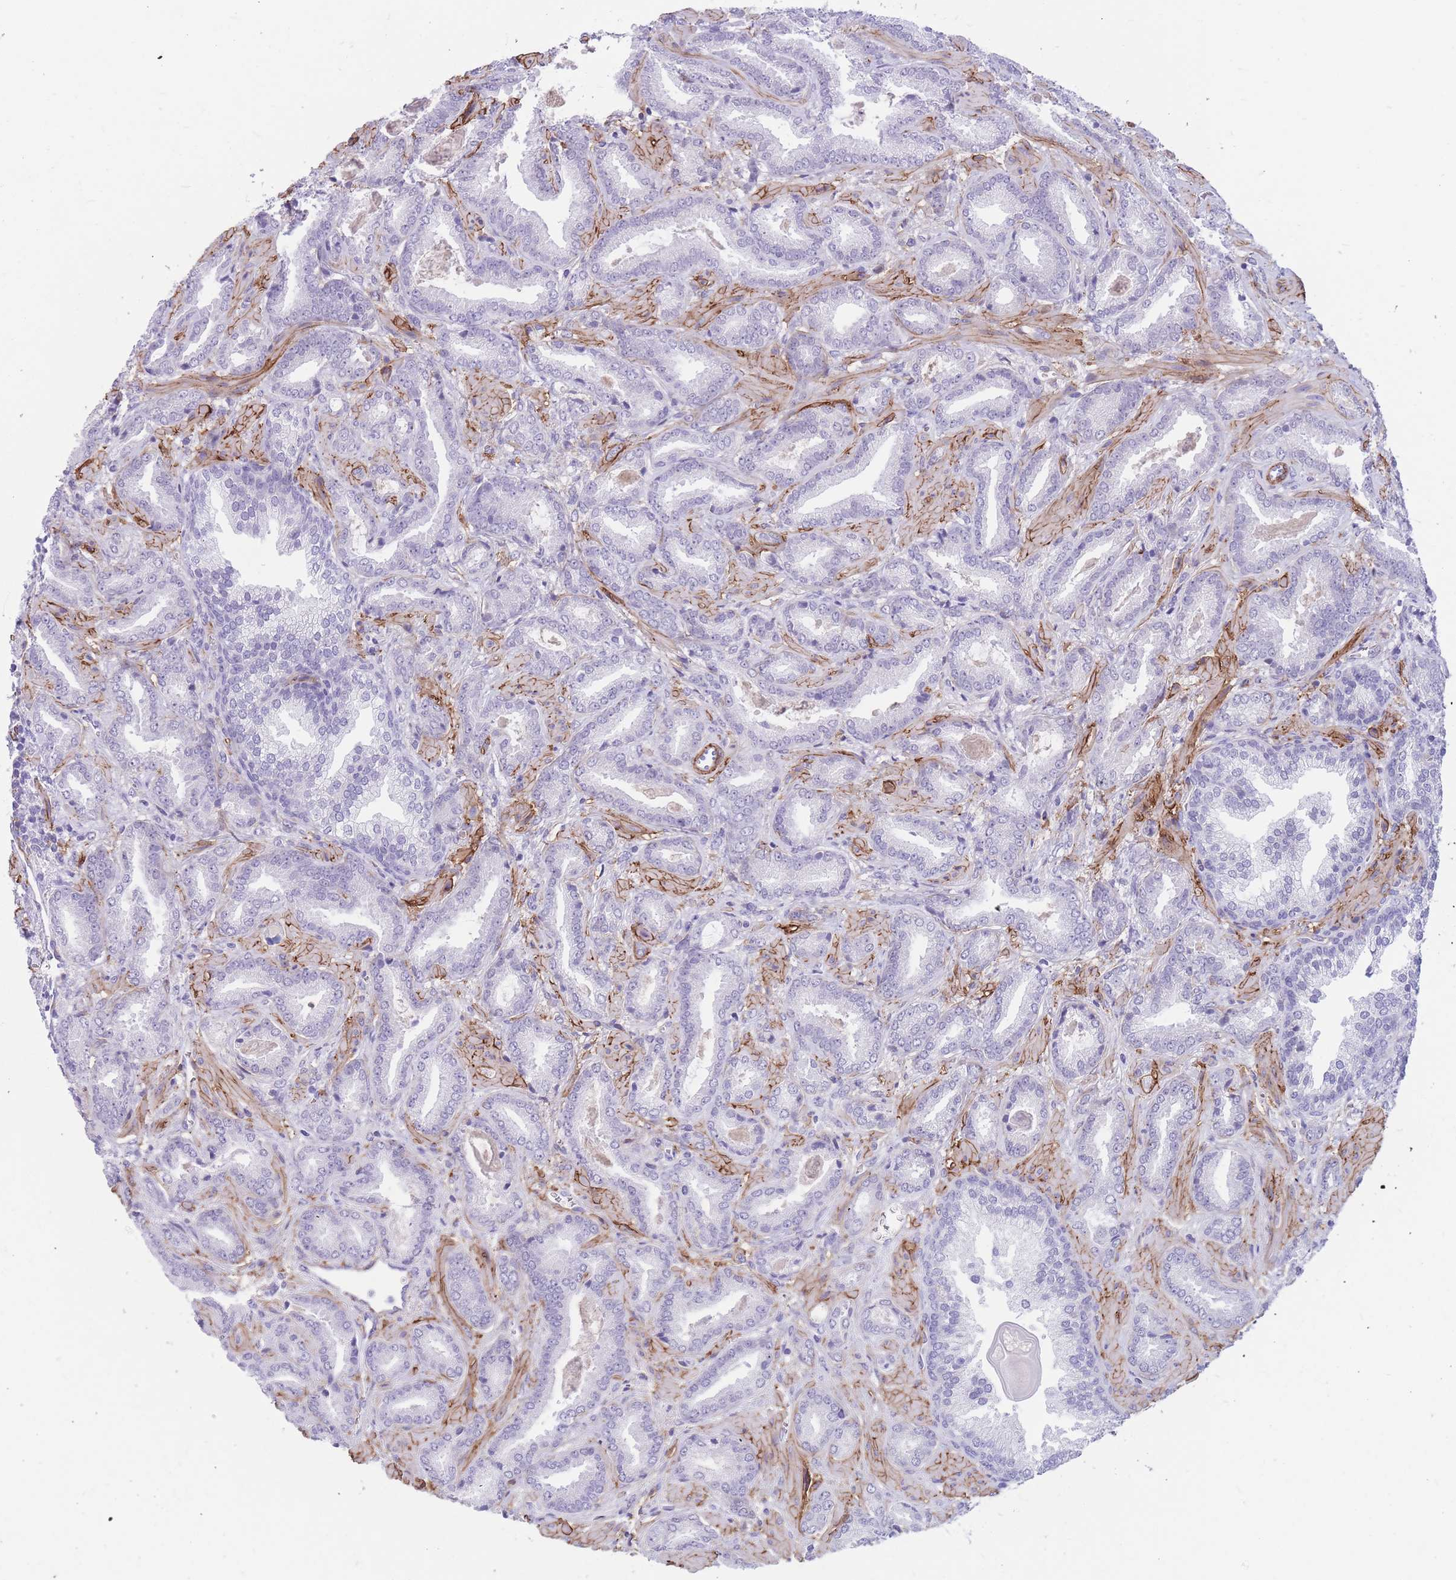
{"staining": {"intensity": "negative", "quantity": "none", "location": "none"}, "tissue": "prostate cancer", "cell_type": "Tumor cells", "image_type": "cancer", "snomed": [{"axis": "morphology", "description": "Adenocarcinoma, Low grade"}, {"axis": "topography", "description": "Prostate"}], "caption": "This is an immunohistochemistry micrograph of human prostate cancer. There is no expression in tumor cells.", "gene": "DPYD", "patient": {"sex": "male", "age": 62}}